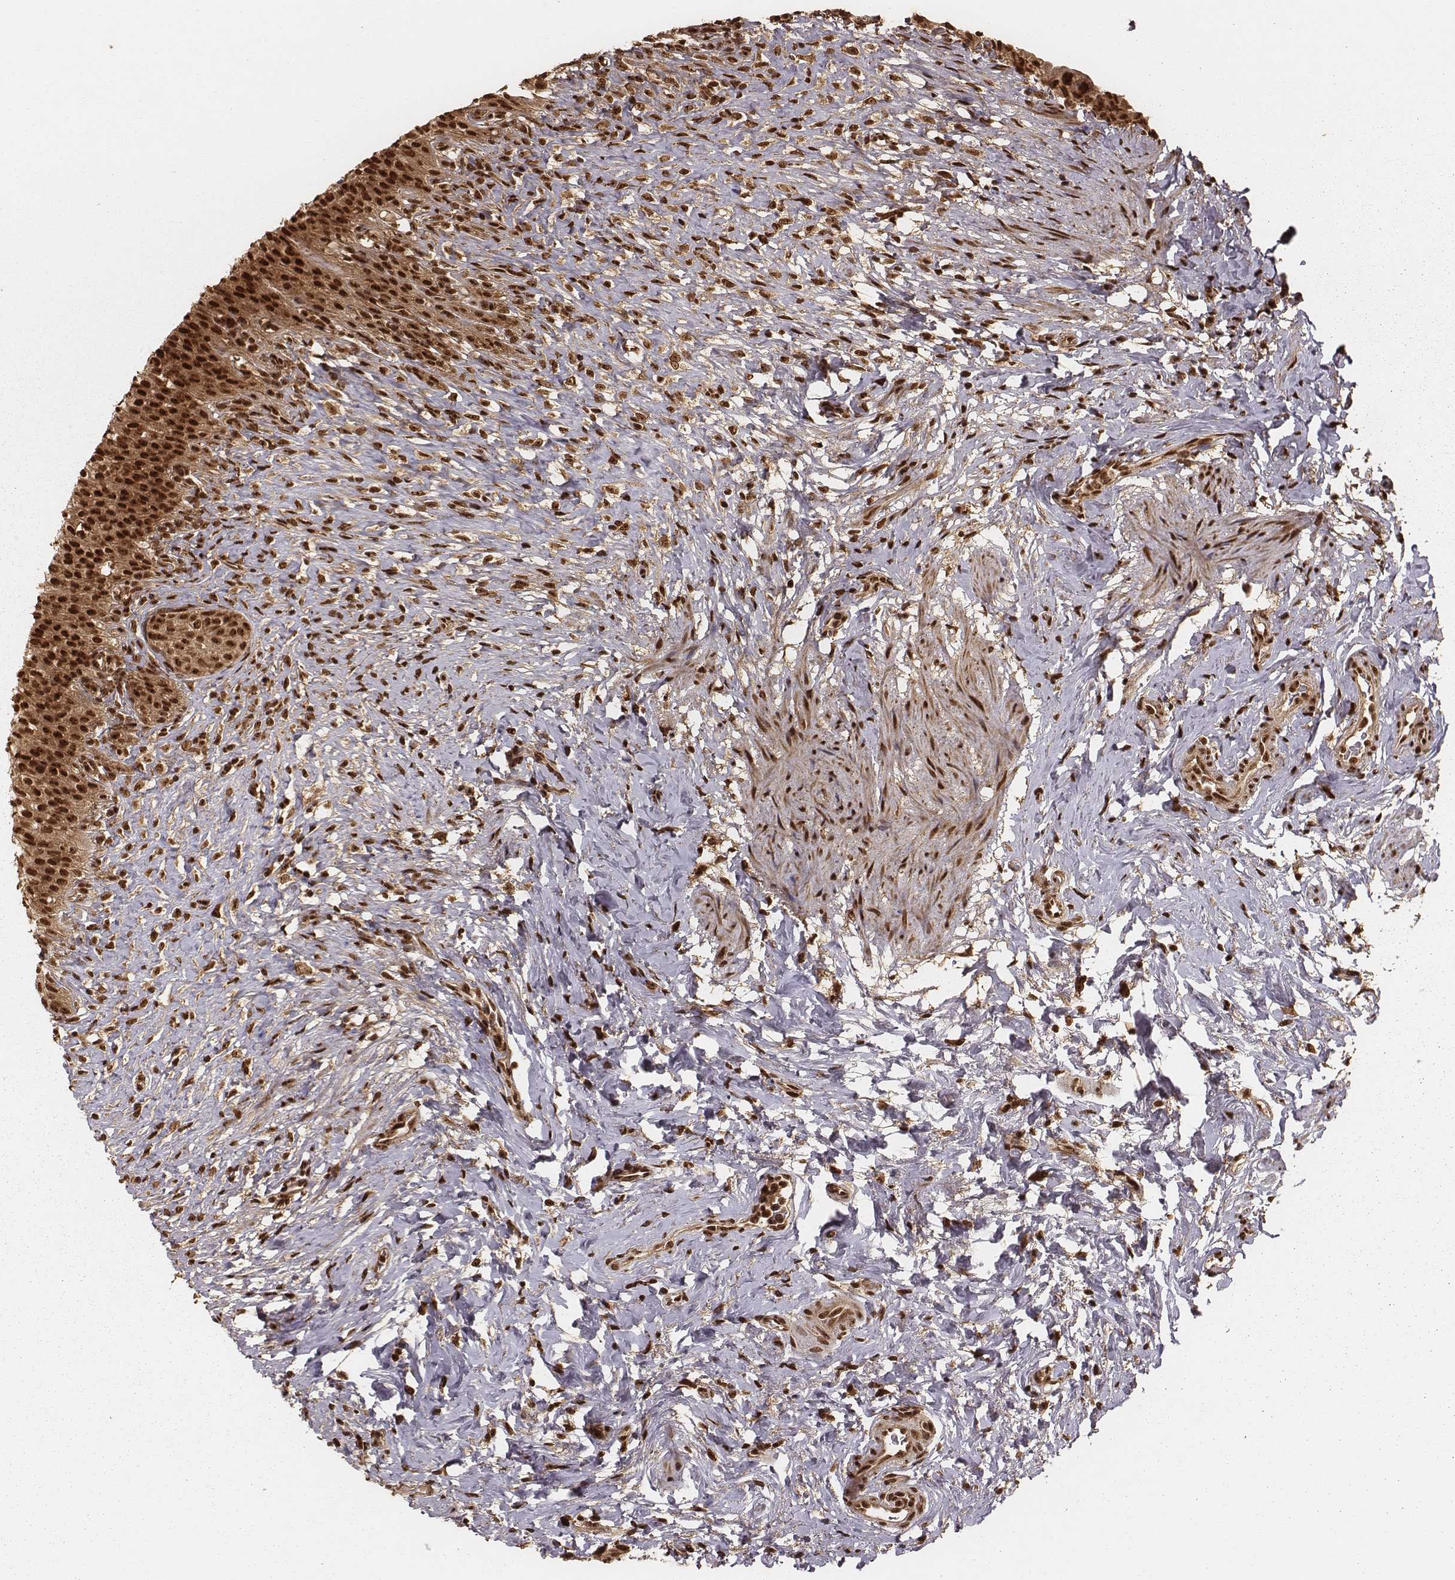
{"staining": {"intensity": "strong", "quantity": ">75%", "location": "cytoplasmic/membranous,nuclear"}, "tissue": "urinary bladder", "cell_type": "Urothelial cells", "image_type": "normal", "snomed": [{"axis": "morphology", "description": "Normal tissue, NOS"}, {"axis": "topography", "description": "Urinary bladder"}, {"axis": "topography", "description": "Prostate"}], "caption": "Protein positivity by immunohistochemistry (IHC) demonstrates strong cytoplasmic/membranous,nuclear positivity in about >75% of urothelial cells in unremarkable urinary bladder.", "gene": "NFX1", "patient": {"sex": "male", "age": 76}}